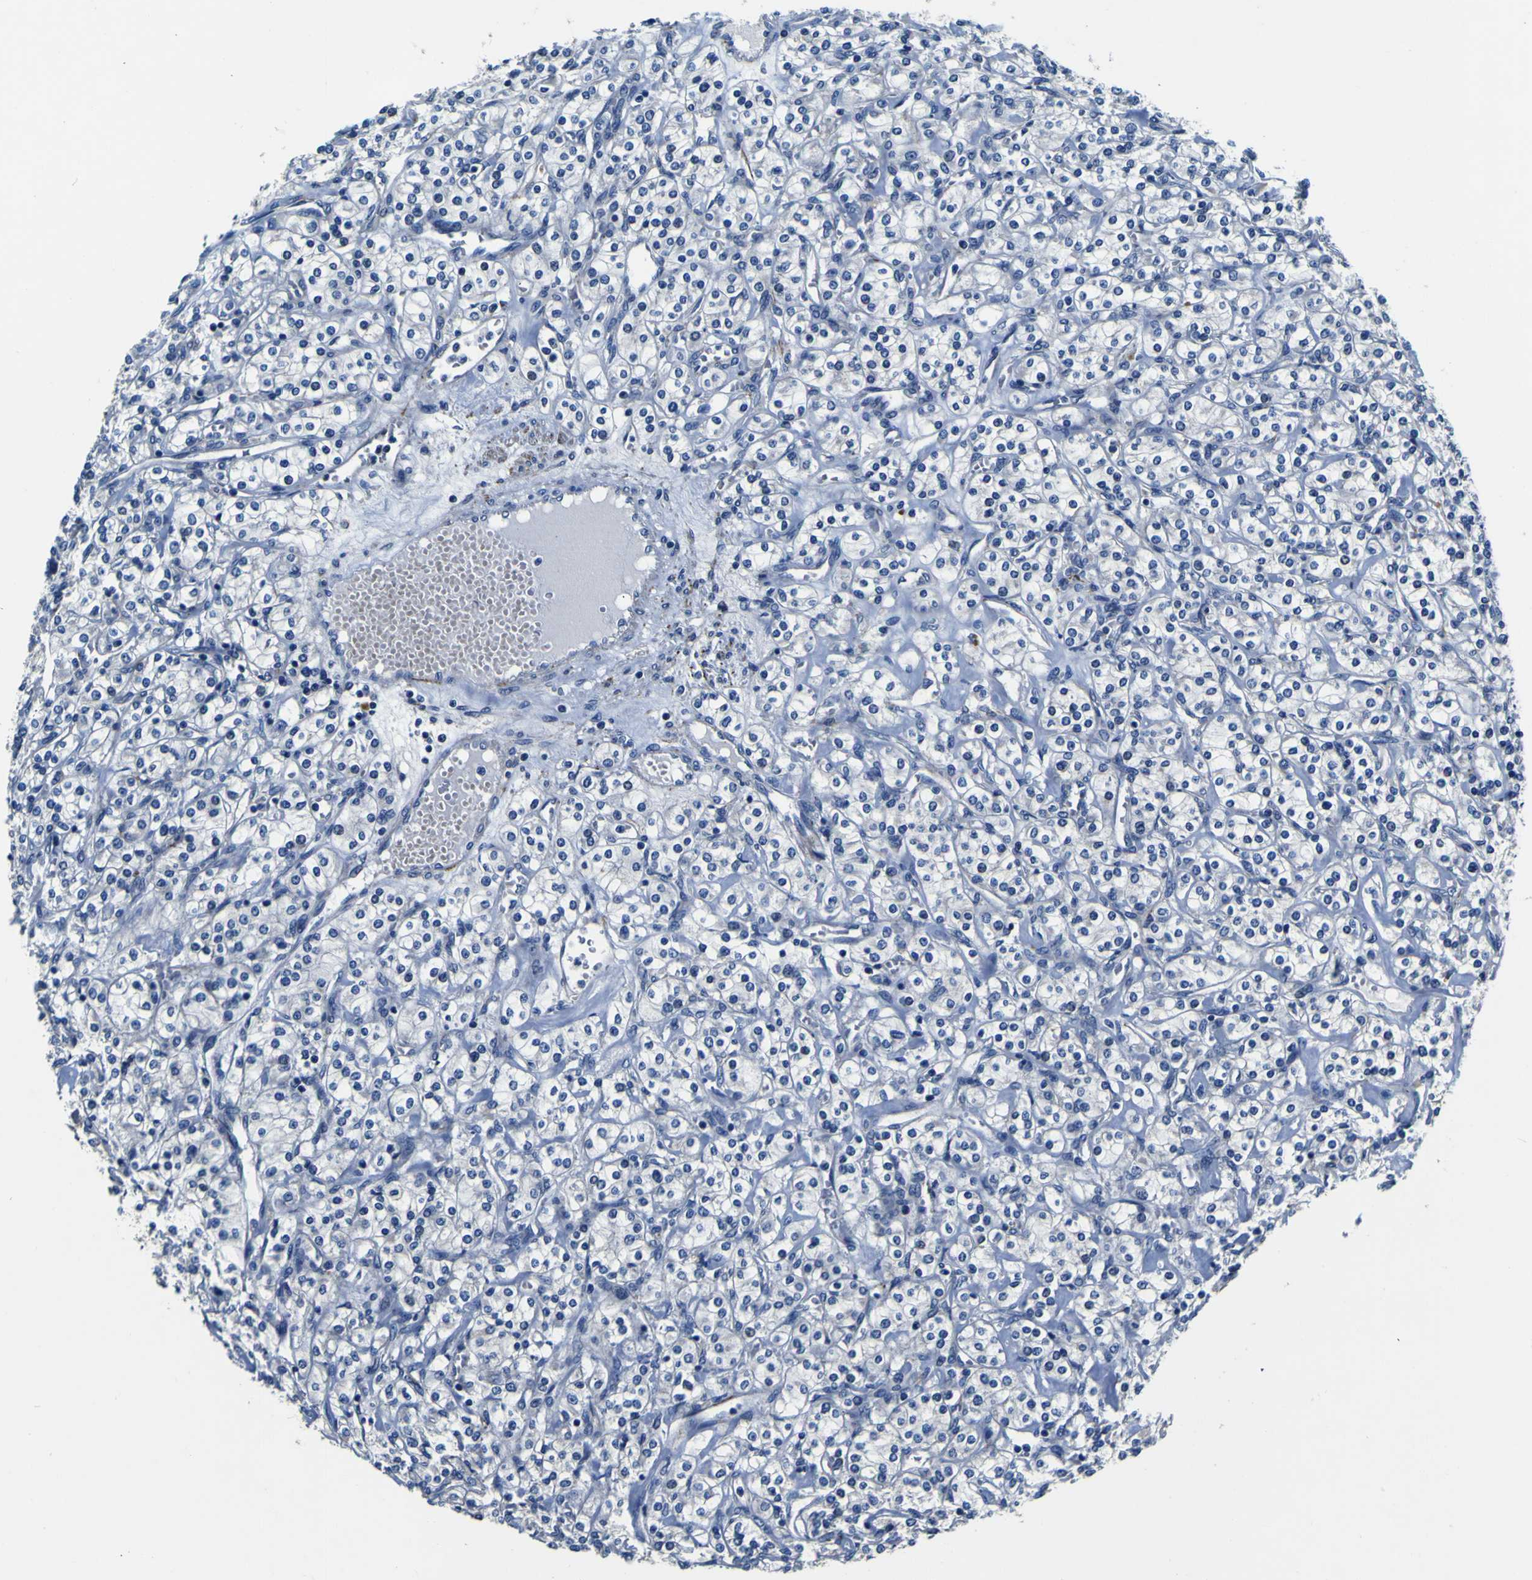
{"staining": {"intensity": "negative", "quantity": "none", "location": "none"}, "tissue": "renal cancer", "cell_type": "Tumor cells", "image_type": "cancer", "snomed": [{"axis": "morphology", "description": "Adenocarcinoma, NOS"}, {"axis": "topography", "description": "Kidney"}], "caption": "Tumor cells are negative for protein expression in human adenocarcinoma (renal).", "gene": "AGAP3", "patient": {"sex": "male", "age": 77}}